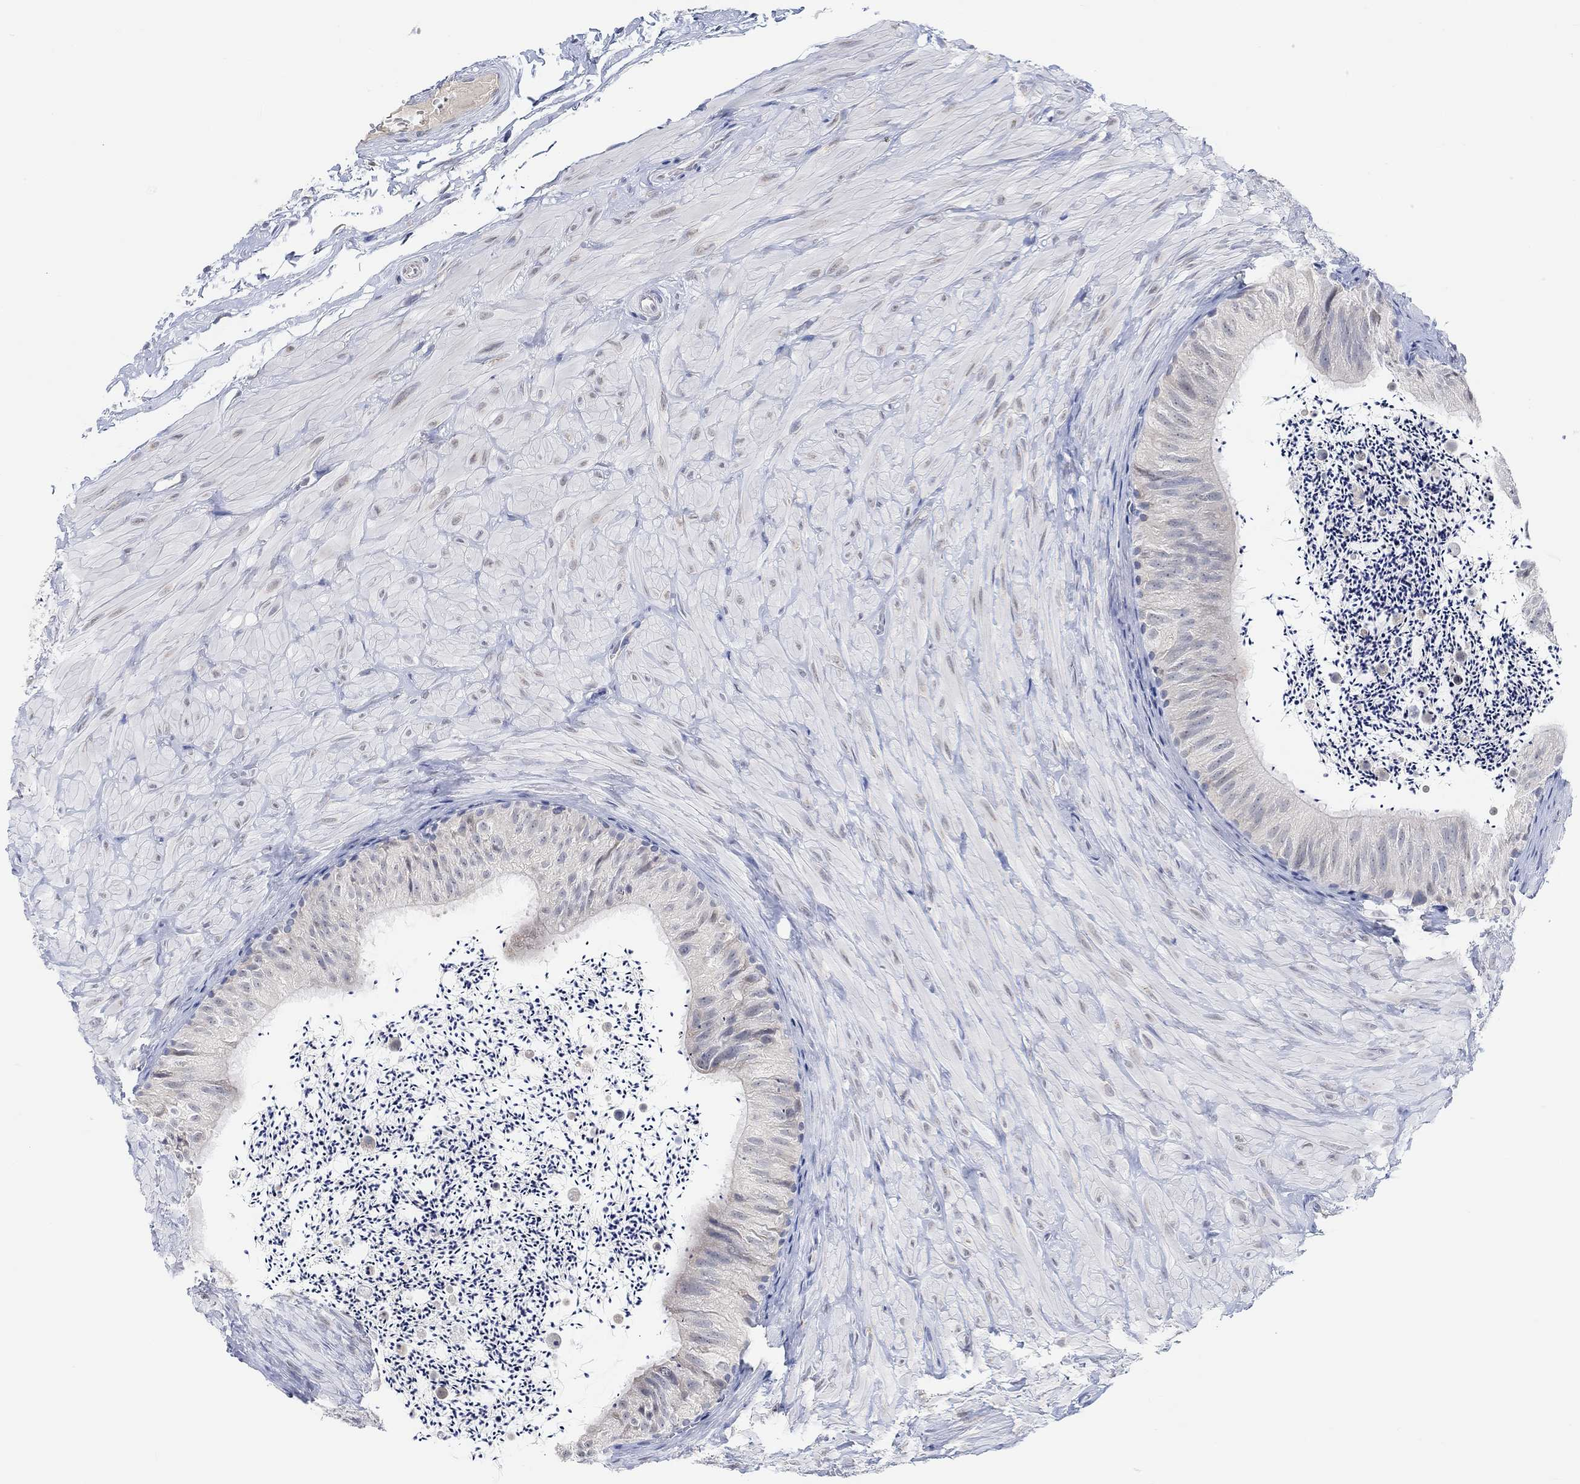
{"staining": {"intensity": "negative", "quantity": "none", "location": "none"}, "tissue": "epididymis", "cell_type": "Glandular cells", "image_type": "normal", "snomed": [{"axis": "morphology", "description": "Normal tissue, NOS"}, {"axis": "topography", "description": "Epididymis"}], "caption": "A histopathology image of epididymis stained for a protein demonstrates no brown staining in glandular cells.", "gene": "MUC1", "patient": {"sex": "male", "age": 32}}